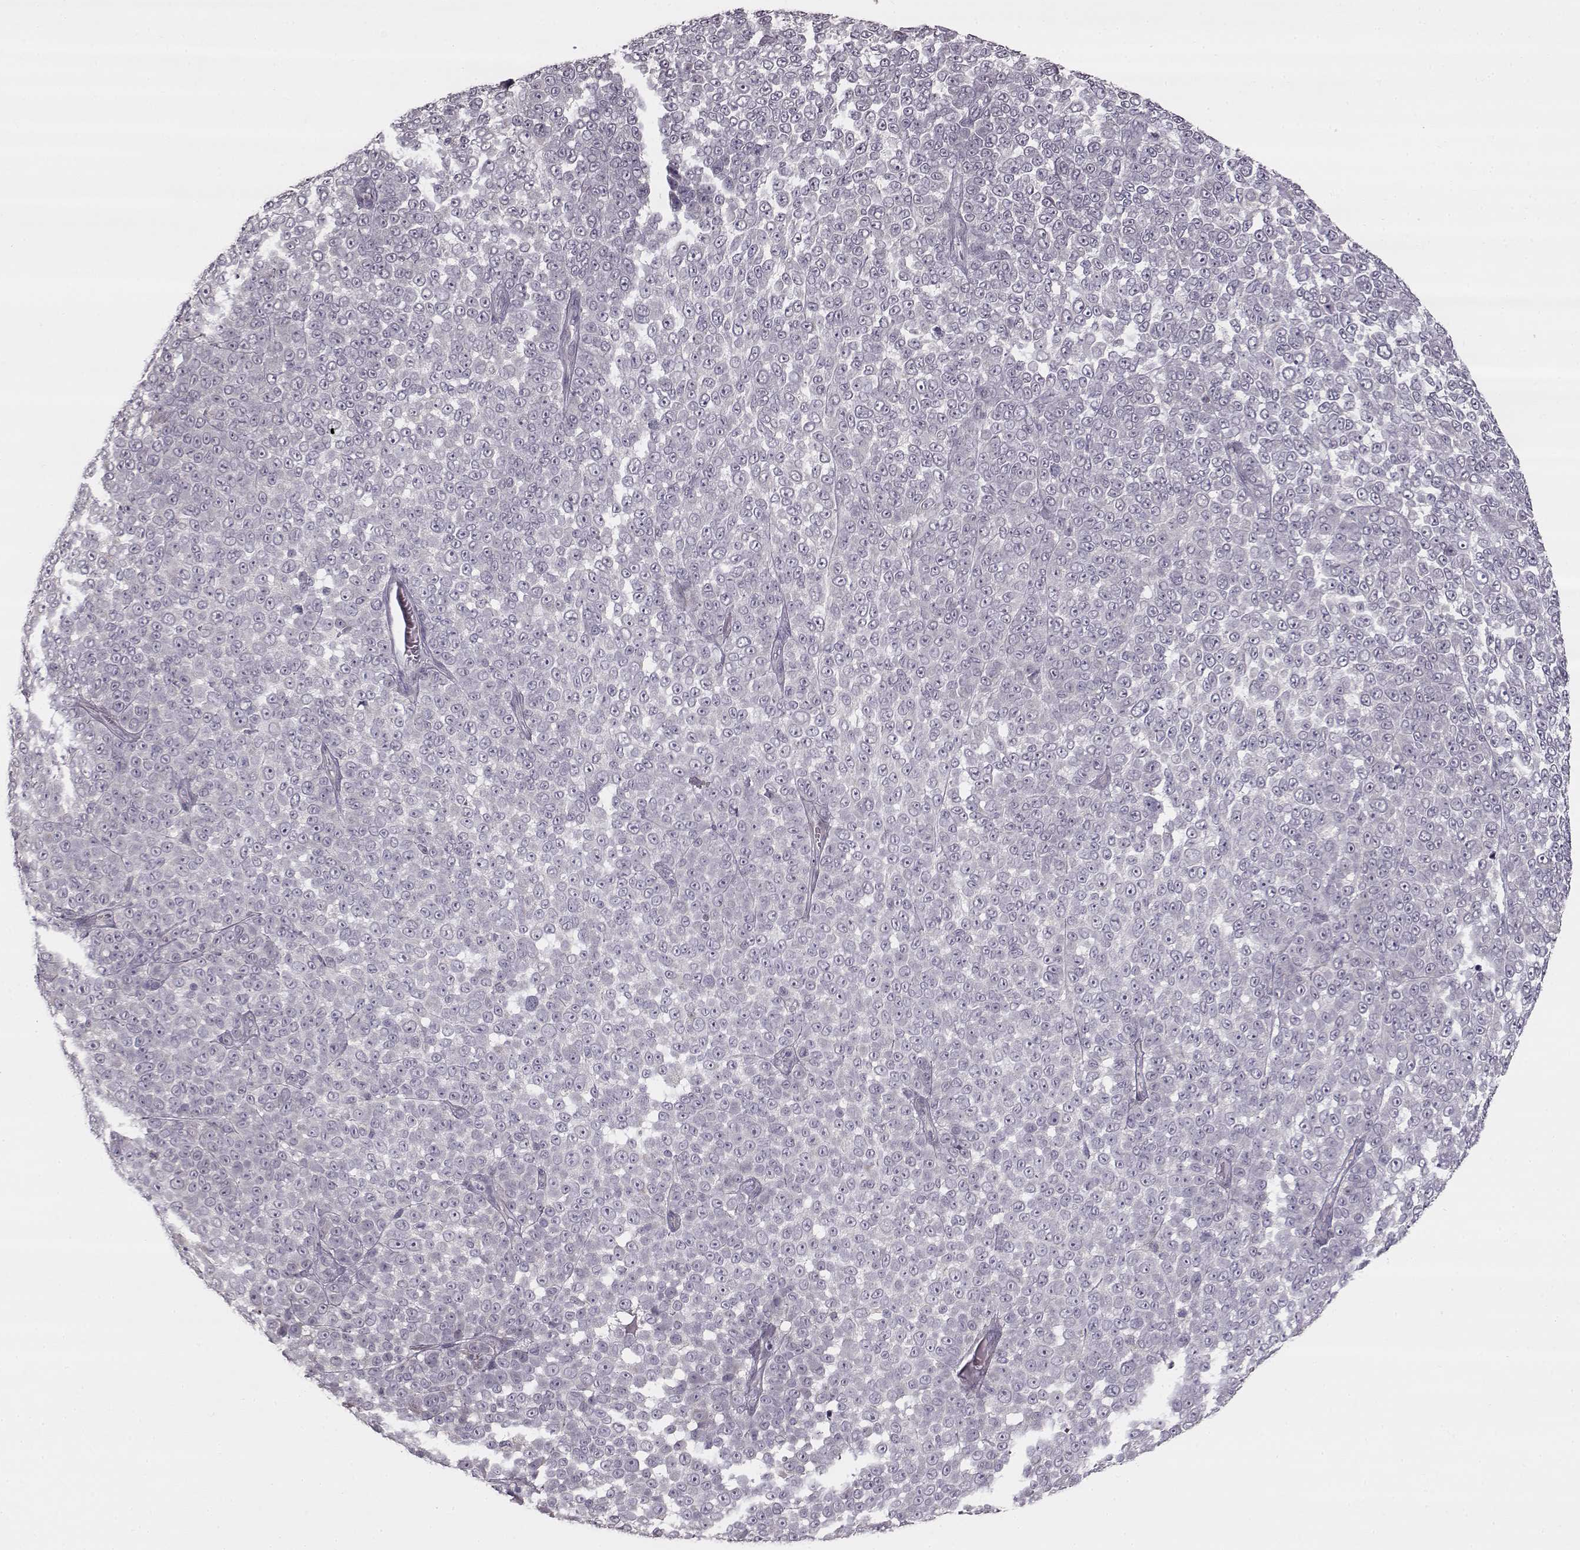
{"staining": {"intensity": "negative", "quantity": "none", "location": "none"}, "tissue": "melanoma", "cell_type": "Tumor cells", "image_type": "cancer", "snomed": [{"axis": "morphology", "description": "Malignant melanoma, NOS"}, {"axis": "topography", "description": "Skin"}], "caption": "Immunohistochemistry image of human melanoma stained for a protein (brown), which demonstrates no expression in tumor cells. (DAB (3,3'-diaminobenzidine) immunohistochemistry (IHC), high magnification).", "gene": "MAP6D1", "patient": {"sex": "female", "age": 95}}